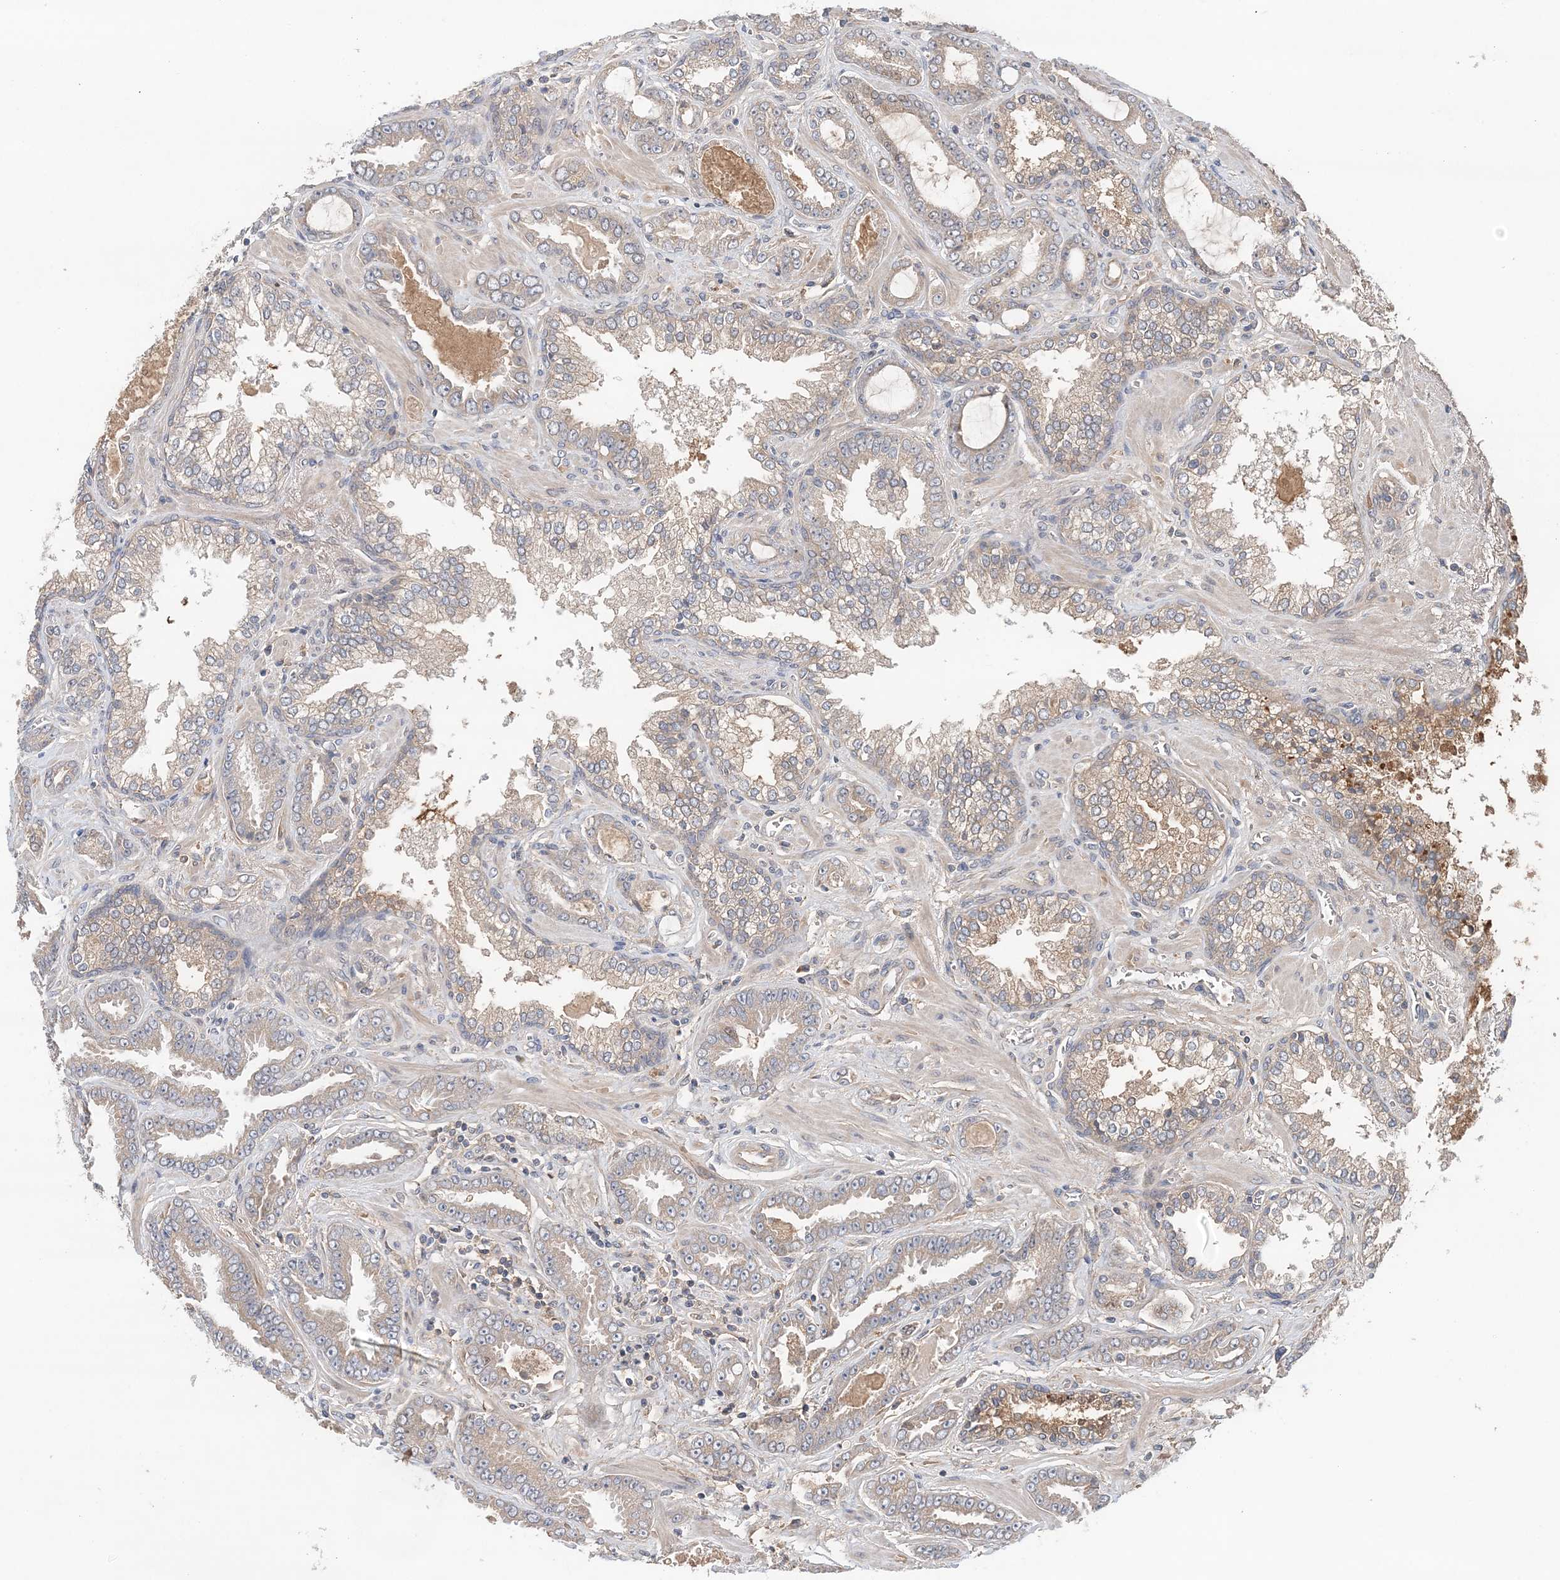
{"staining": {"intensity": "weak", "quantity": "<25%", "location": "cytoplasmic/membranous"}, "tissue": "prostate cancer", "cell_type": "Tumor cells", "image_type": "cancer", "snomed": [{"axis": "morphology", "description": "Adenocarcinoma, Low grade"}, {"axis": "topography", "description": "Prostate"}], "caption": "This is a histopathology image of immunohistochemistry (IHC) staining of adenocarcinoma (low-grade) (prostate), which shows no expression in tumor cells.", "gene": "SYCP3", "patient": {"sex": "male", "age": 60}}